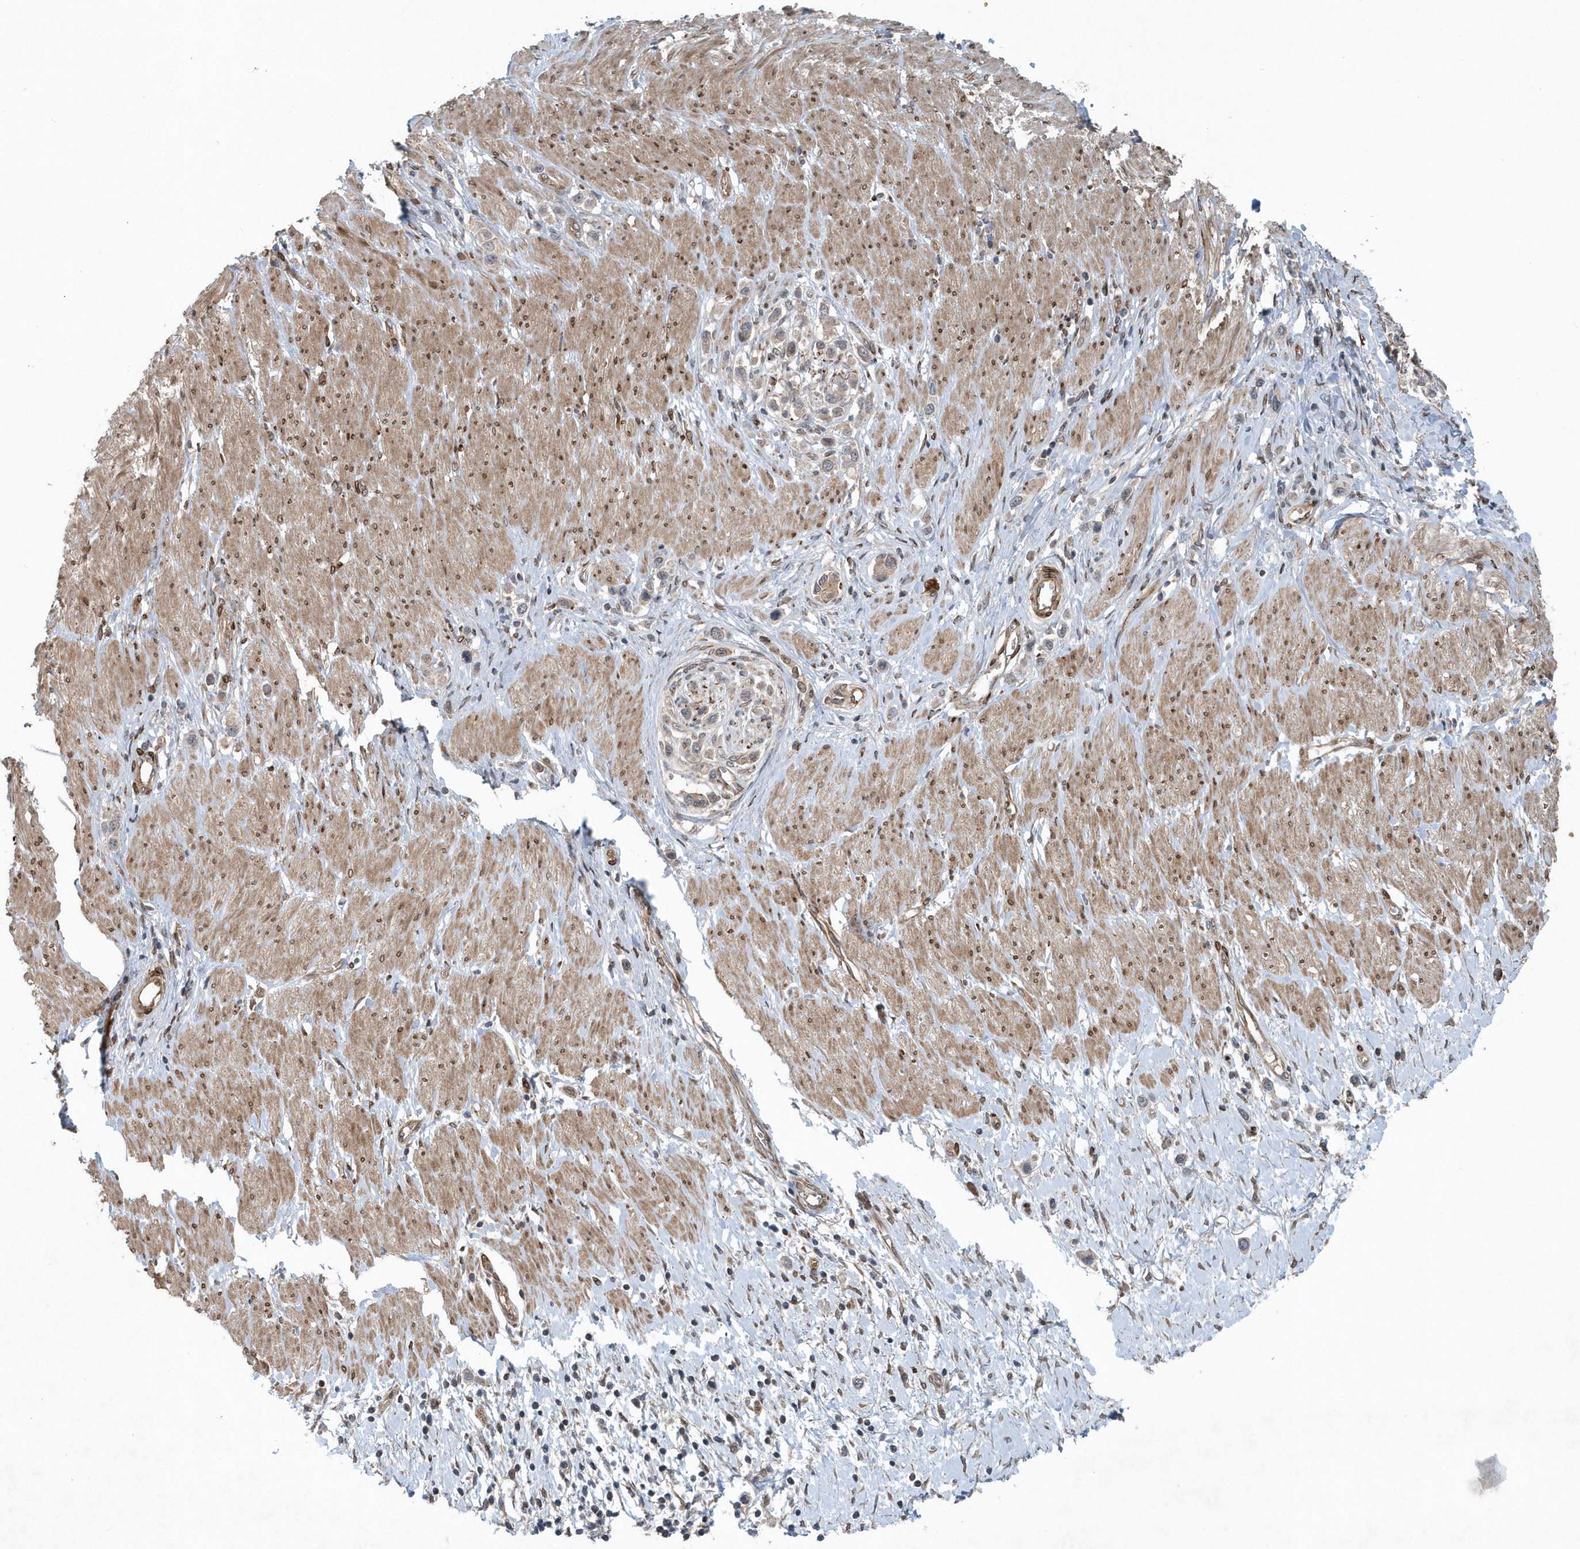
{"staining": {"intensity": "negative", "quantity": "none", "location": "none"}, "tissue": "stomach cancer", "cell_type": "Tumor cells", "image_type": "cancer", "snomed": [{"axis": "morphology", "description": "Normal tissue, NOS"}, {"axis": "morphology", "description": "Adenocarcinoma, NOS"}, {"axis": "topography", "description": "Stomach, upper"}, {"axis": "topography", "description": "Stomach"}], "caption": "A high-resolution image shows immunohistochemistry (IHC) staining of stomach adenocarcinoma, which reveals no significant positivity in tumor cells. (Immunohistochemistry (ihc), brightfield microscopy, high magnification).", "gene": "MCC", "patient": {"sex": "female", "age": 65}}